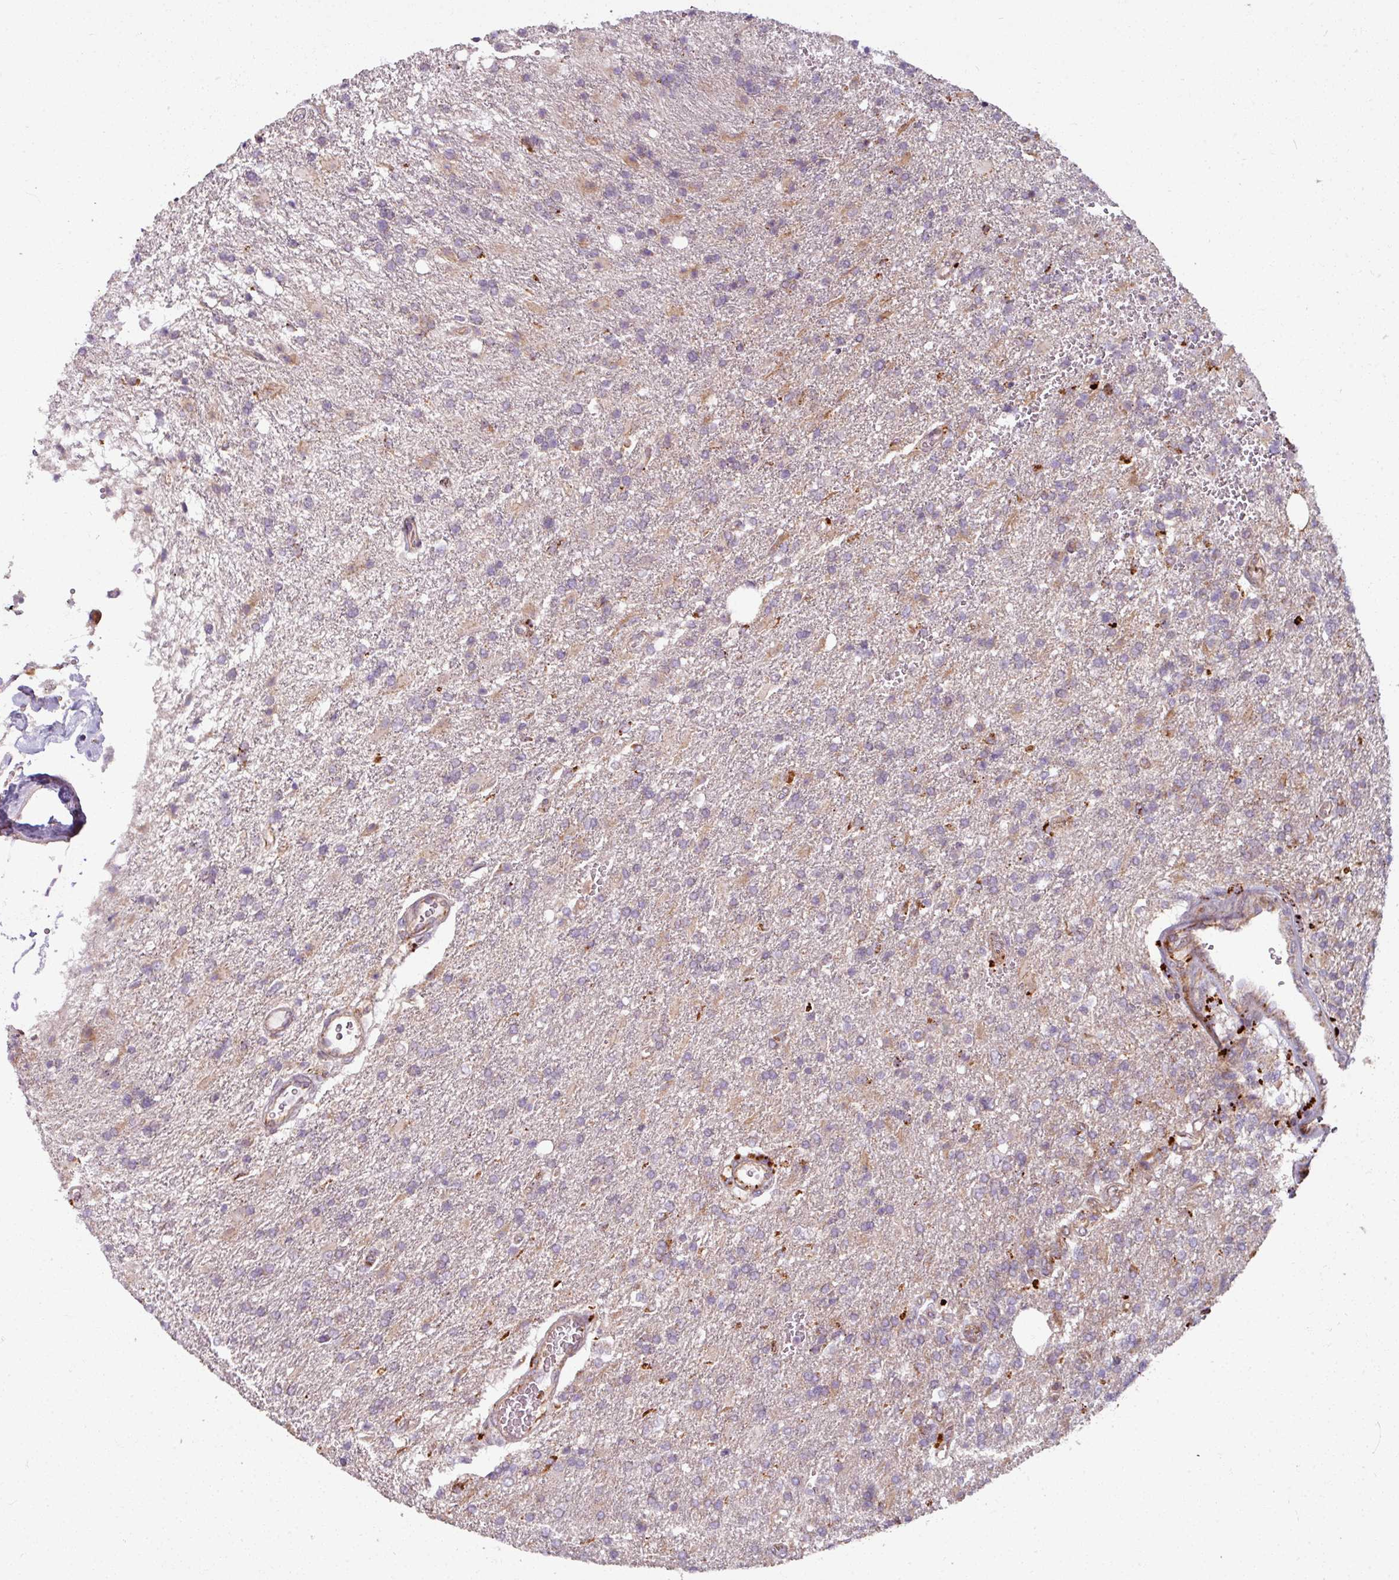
{"staining": {"intensity": "negative", "quantity": "none", "location": "none"}, "tissue": "glioma", "cell_type": "Tumor cells", "image_type": "cancer", "snomed": [{"axis": "morphology", "description": "Glioma, malignant, High grade"}, {"axis": "topography", "description": "Brain"}], "caption": "Immunohistochemistry (IHC) of human glioma shows no staining in tumor cells.", "gene": "MAGT1", "patient": {"sex": "male", "age": 56}}